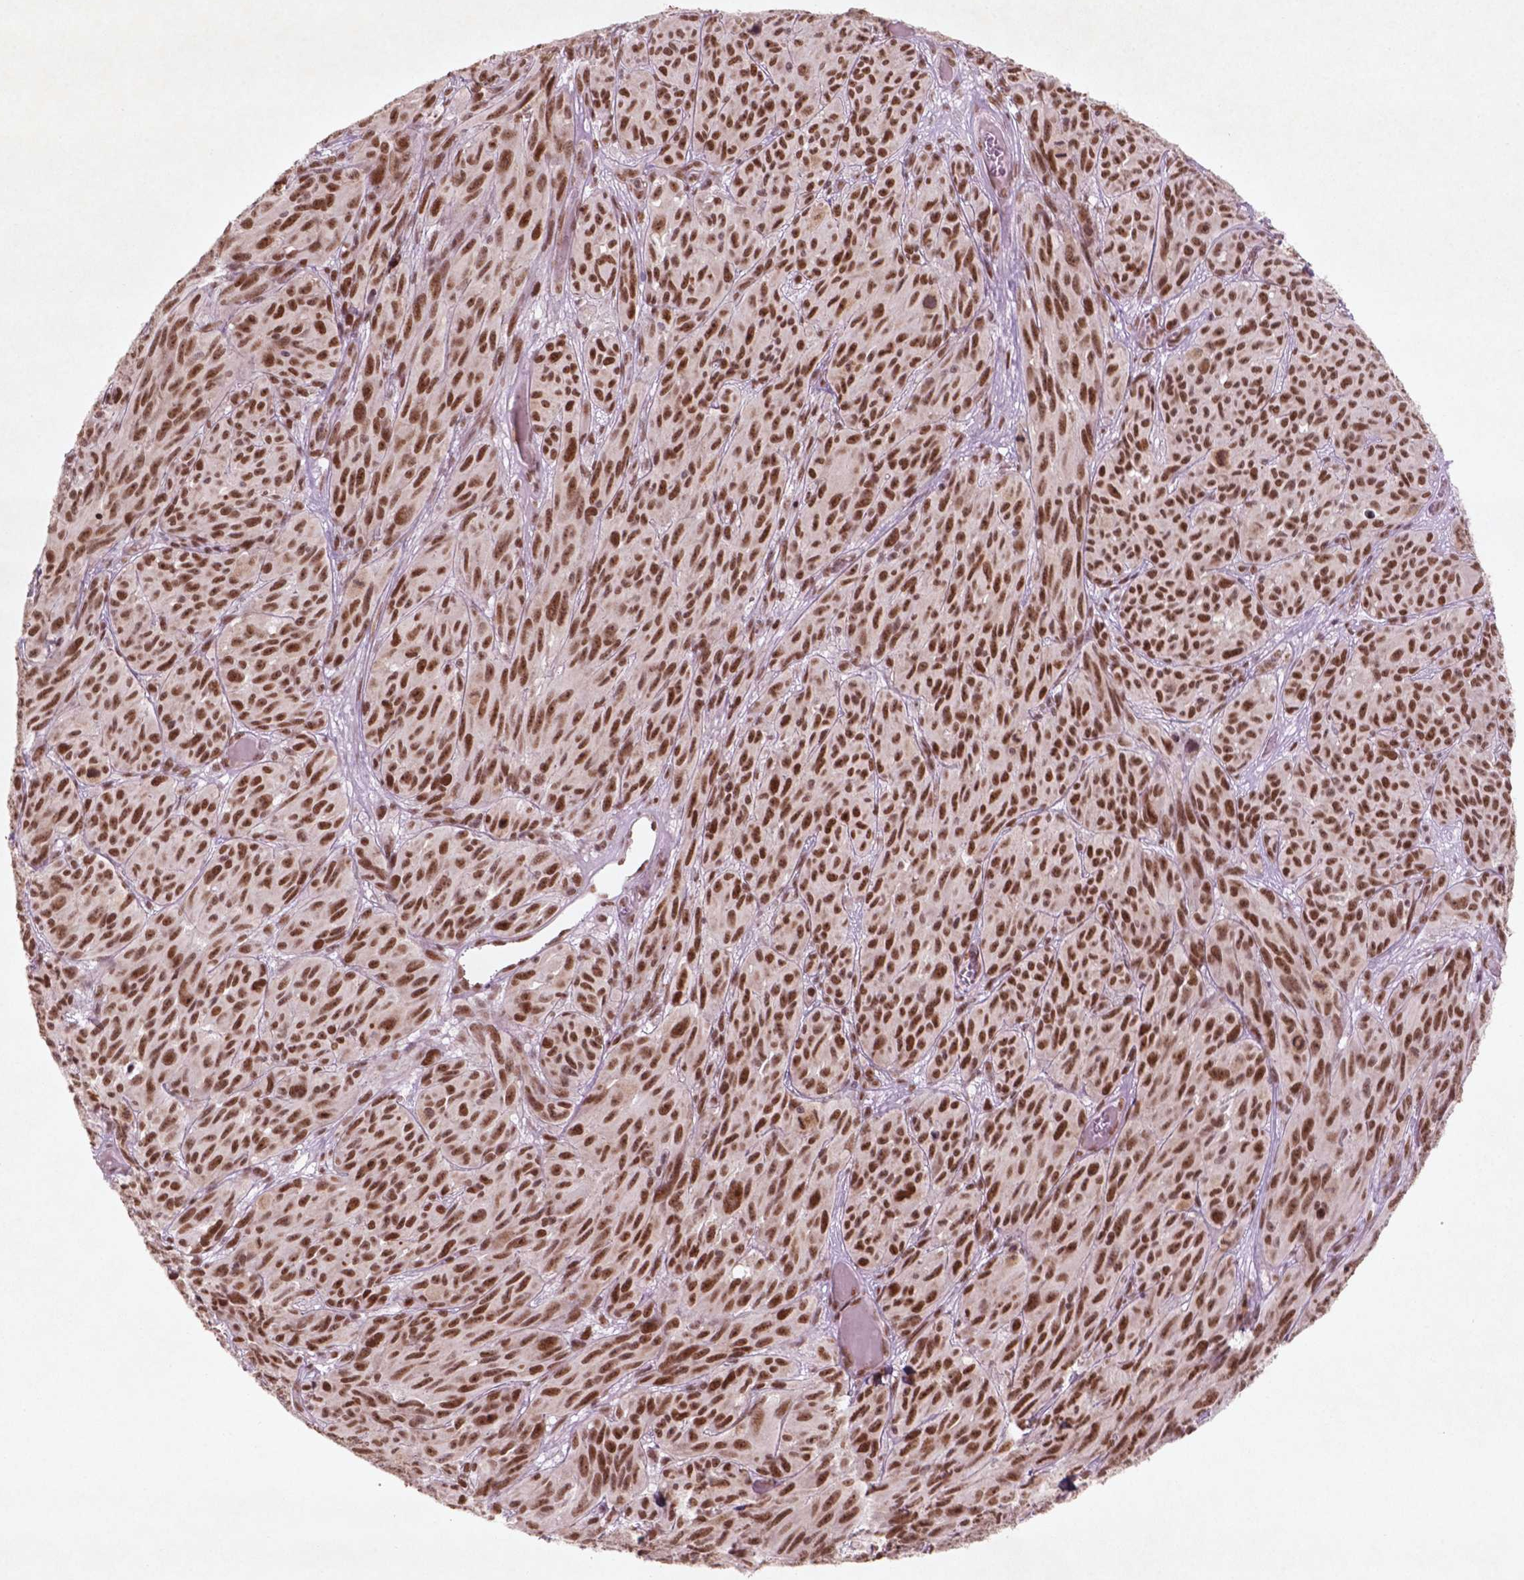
{"staining": {"intensity": "strong", "quantity": ">75%", "location": "nuclear"}, "tissue": "melanoma", "cell_type": "Tumor cells", "image_type": "cancer", "snomed": [{"axis": "morphology", "description": "Malignant melanoma, NOS"}, {"axis": "topography", "description": "Vulva, labia, clitoris and Bartholin´s gland, NO"}], "caption": "Tumor cells show high levels of strong nuclear expression in approximately >75% of cells in human melanoma. (brown staining indicates protein expression, while blue staining denotes nuclei).", "gene": "HMG20B", "patient": {"sex": "female", "age": 75}}